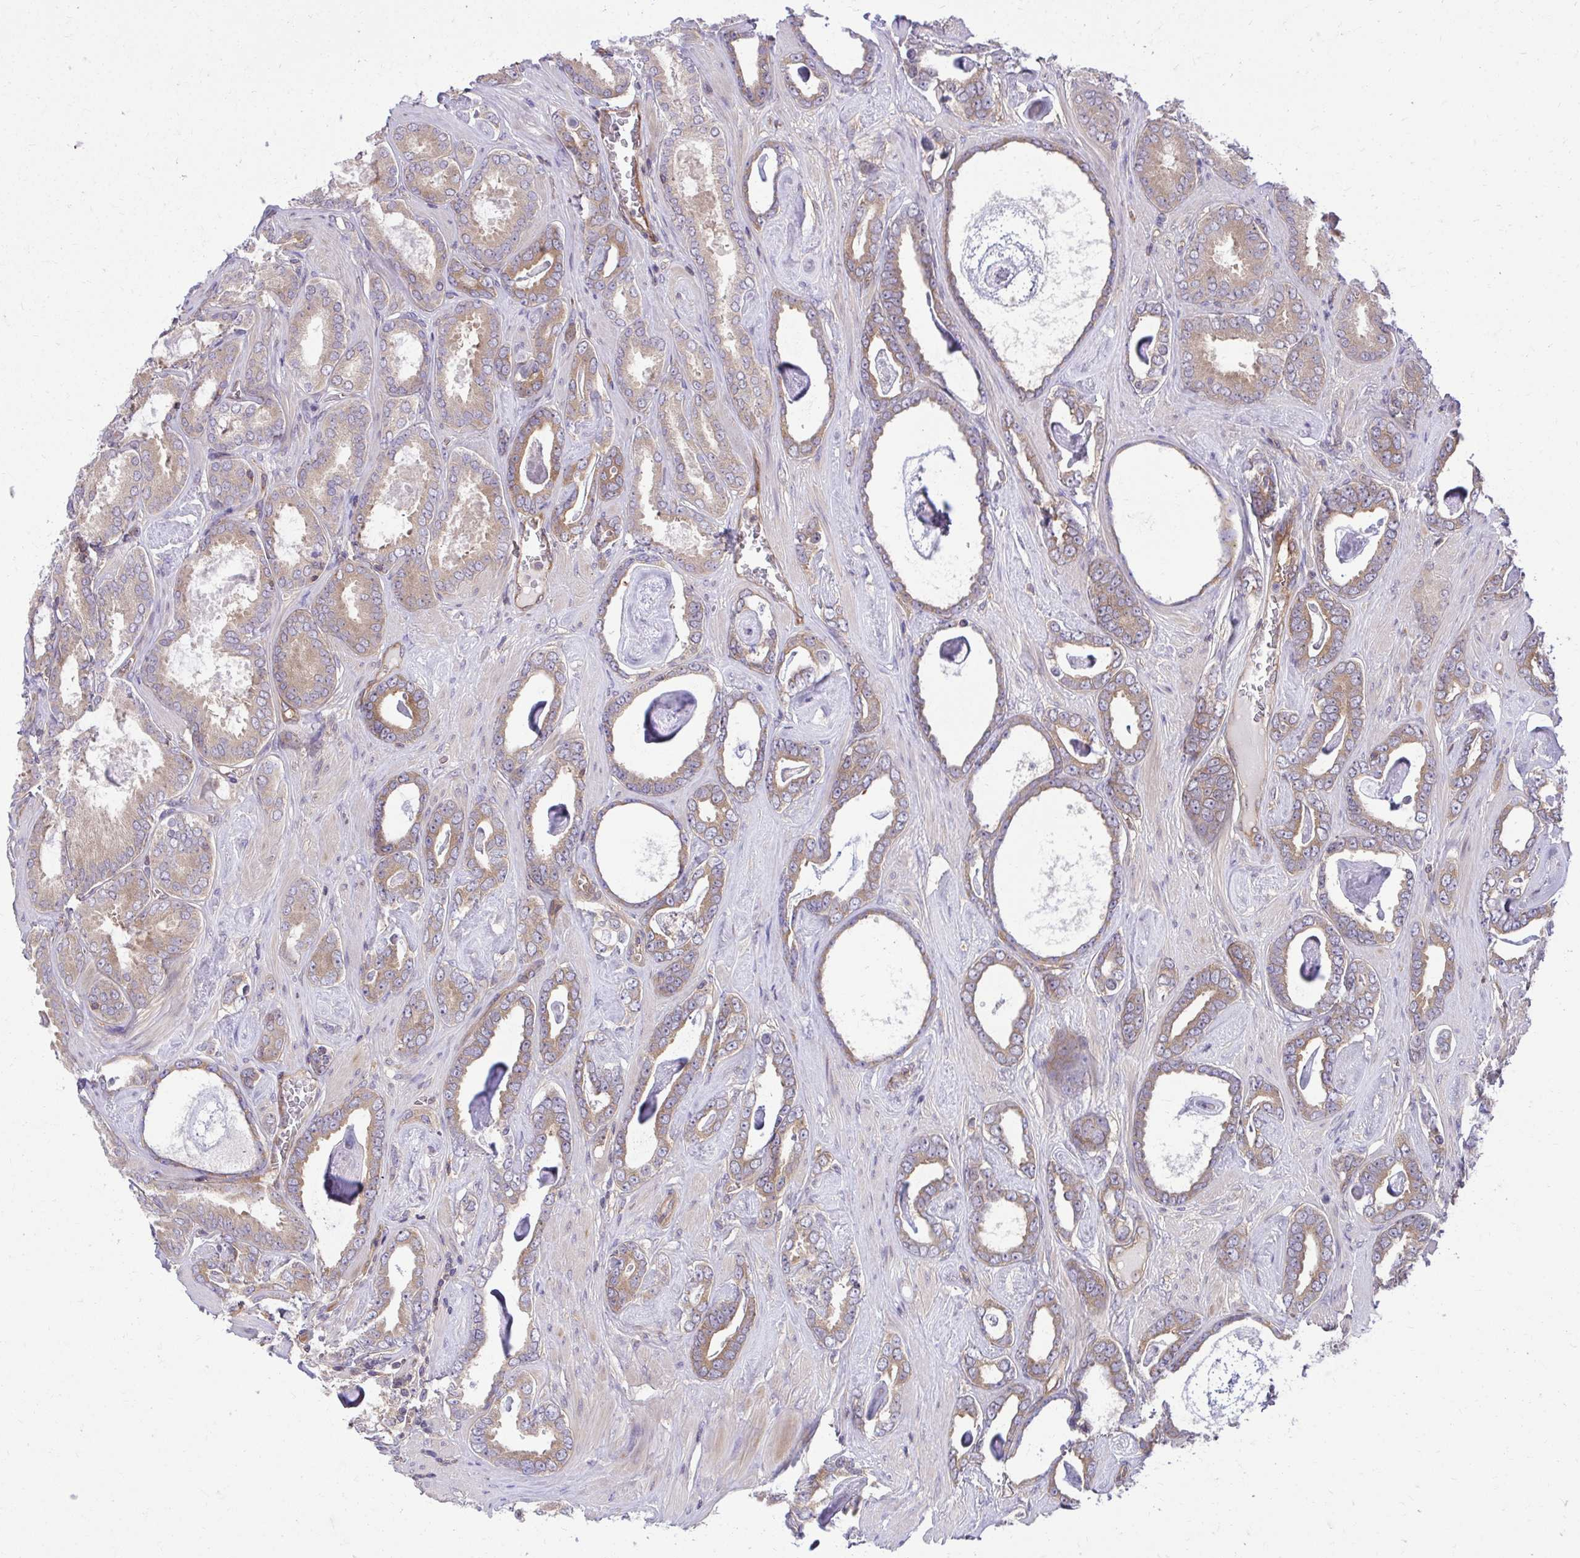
{"staining": {"intensity": "moderate", "quantity": "25%-75%", "location": "cytoplasmic/membranous"}, "tissue": "prostate cancer", "cell_type": "Tumor cells", "image_type": "cancer", "snomed": [{"axis": "morphology", "description": "Adenocarcinoma, High grade"}, {"axis": "topography", "description": "Prostate"}], "caption": "Protein staining of prostate cancer (high-grade adenocarcinoma) tissue demonstrates moderate cytoplasmic/membranous staining in about 25%-75% of tumor cells. Nuclei are stained in blue.", "gene": "PPP5C", "patient": {"sex": "male", "age": 63}}